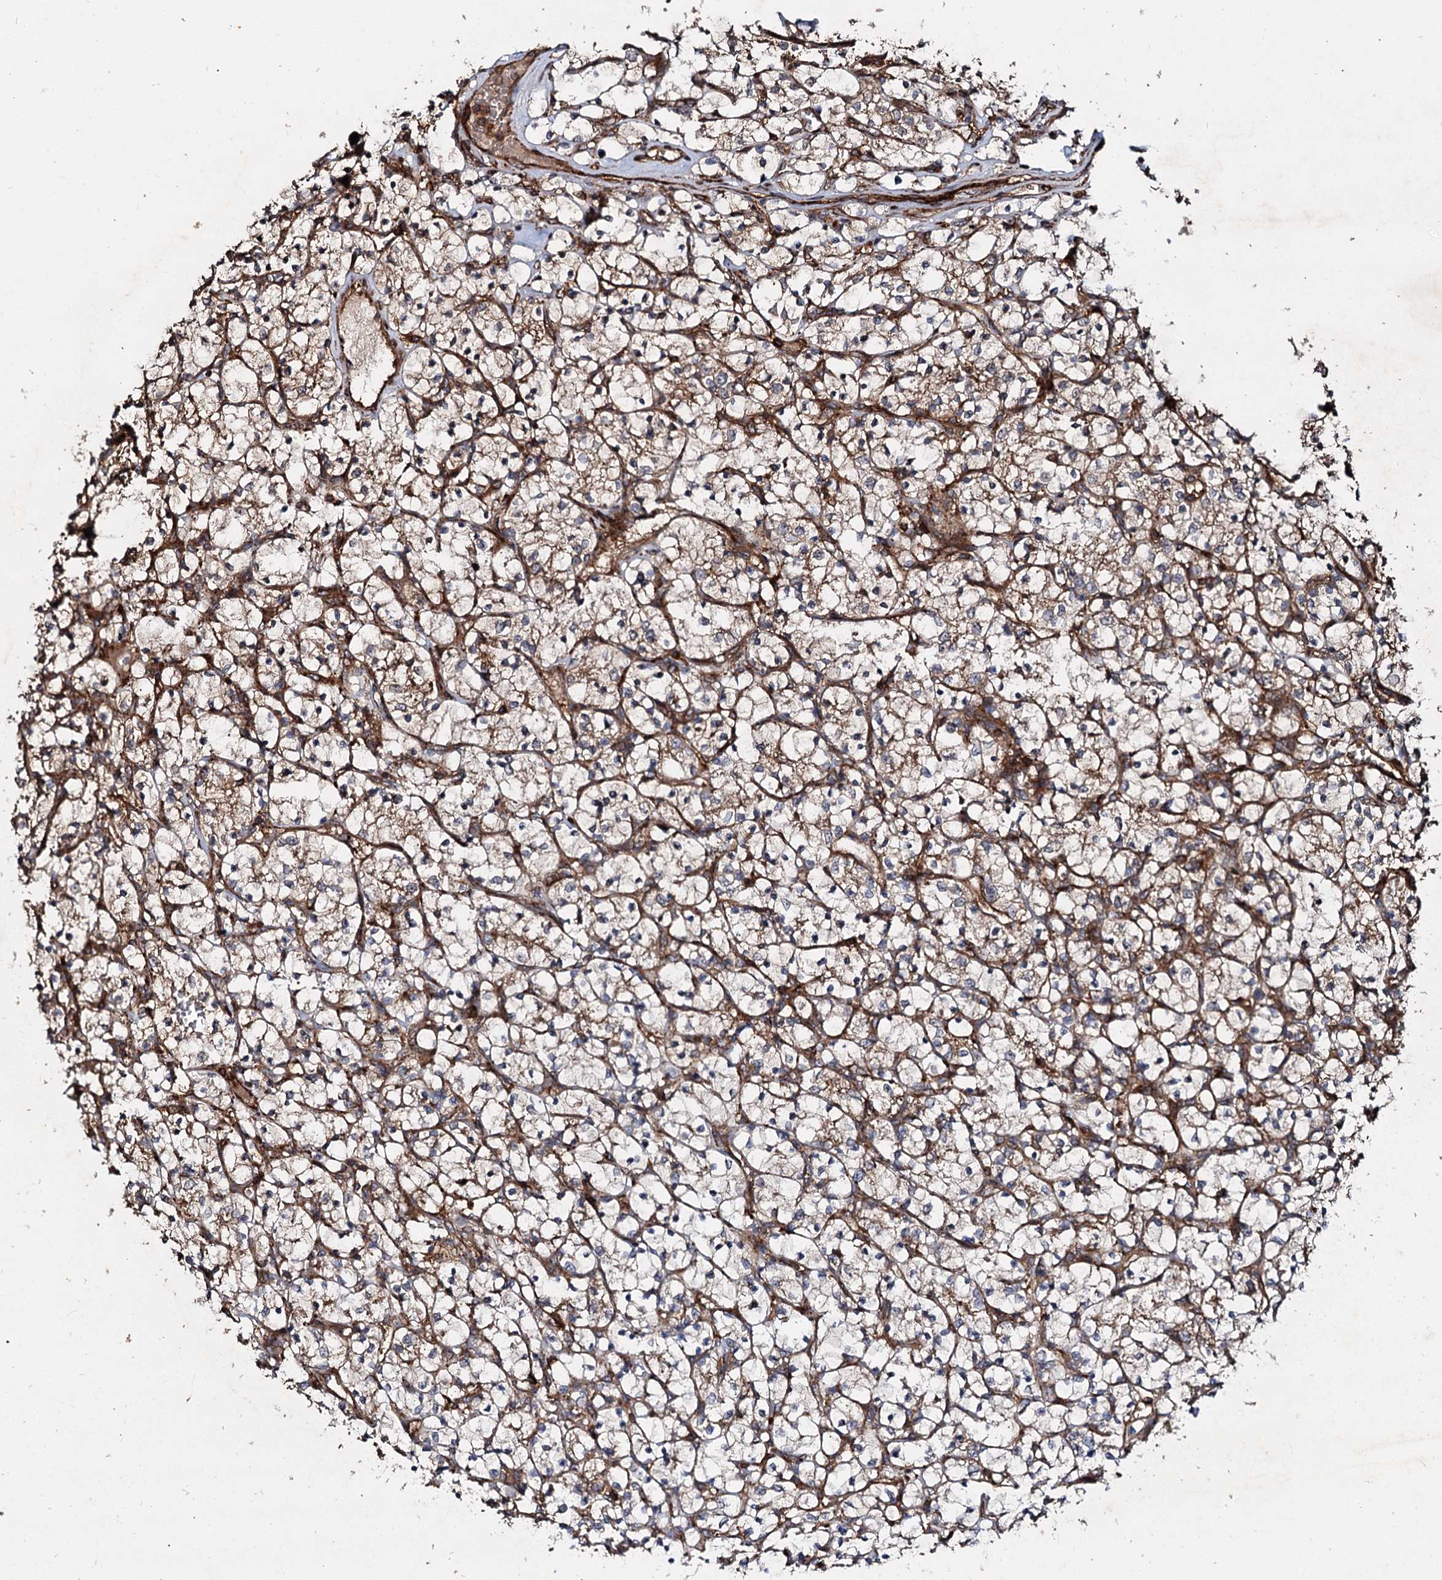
{"staining": {"intensity": "weak", "quantity": ">75%", "location": "cytoplasmic/membranous"}, "tissue": "renal cancer", "cell_type": "Tumor cells", "image_type": "cancer", "snomed": [{"axis": "morphology", "description": "Adenocarcinoma, NOS"}, {"axis": "topography", "description": "Kidney"}], "caption": "The immunohistochemical stain highlights weak cytoplasmic/membranous positivity in tumor cells of renal adenocarcinoma tissue.", "gene": "WDR73", "patient": {"sex": "female", "age": 69}}